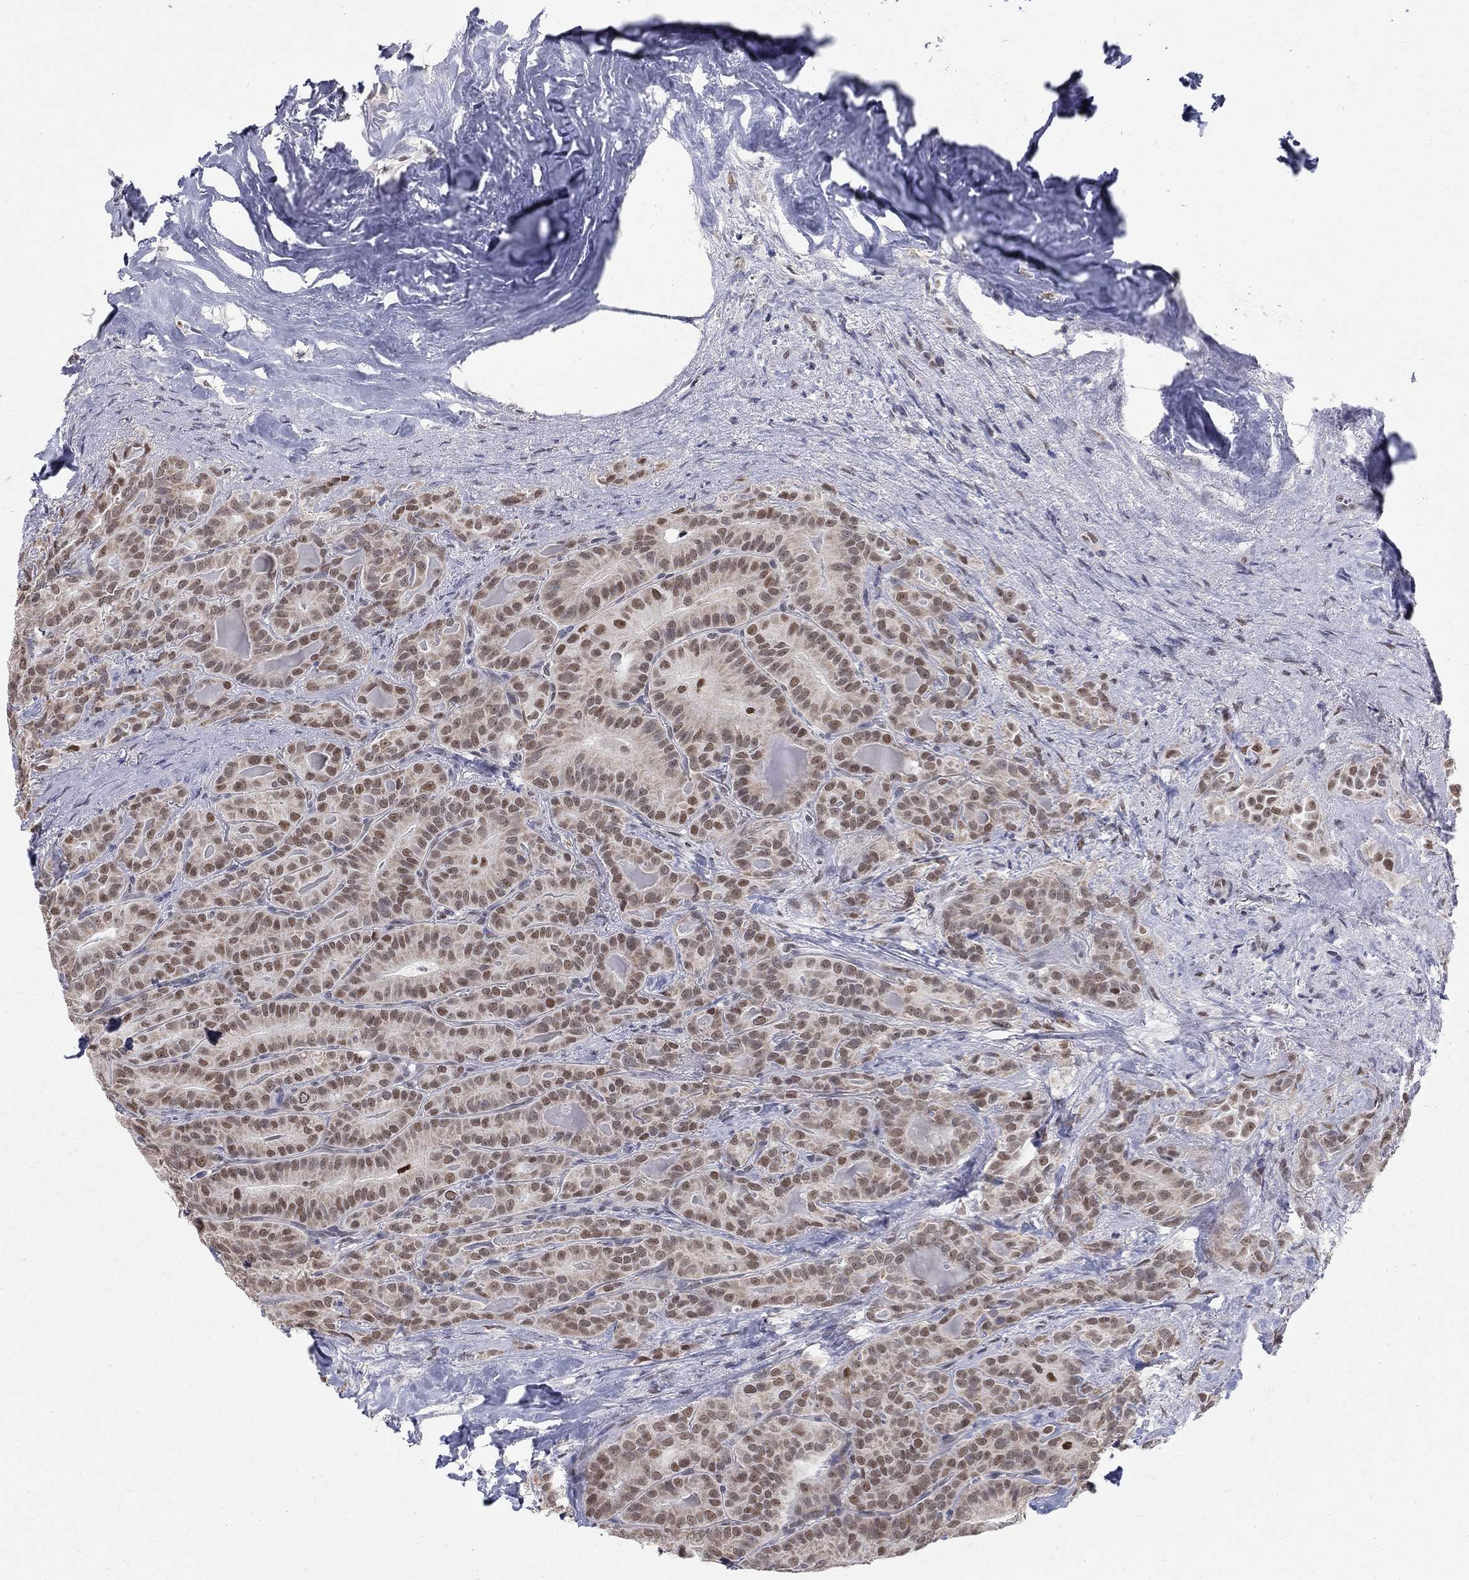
{"staining": {"intensity": "moderate", "quantity": "25%-75%", "location": "nuclear"}, "tissue": "thyroid cancer", "cell_type": "Tumor cells", "image_type": "cancer", "snomed": [{"axis": "morphology", "description": "Papillary adenocarcinoma, NOS"}, {"axis": "topography", "description": "Thyroid gland"}], "caption": "Immunohistochemical staining of human papillary adenocarcinoma (thyroid) exhibits moderate nuclear protein expression in about 25%-75% of tumor cells.", "gene": "GCFC2", "patient": {"sex": "male", "age": 61}}